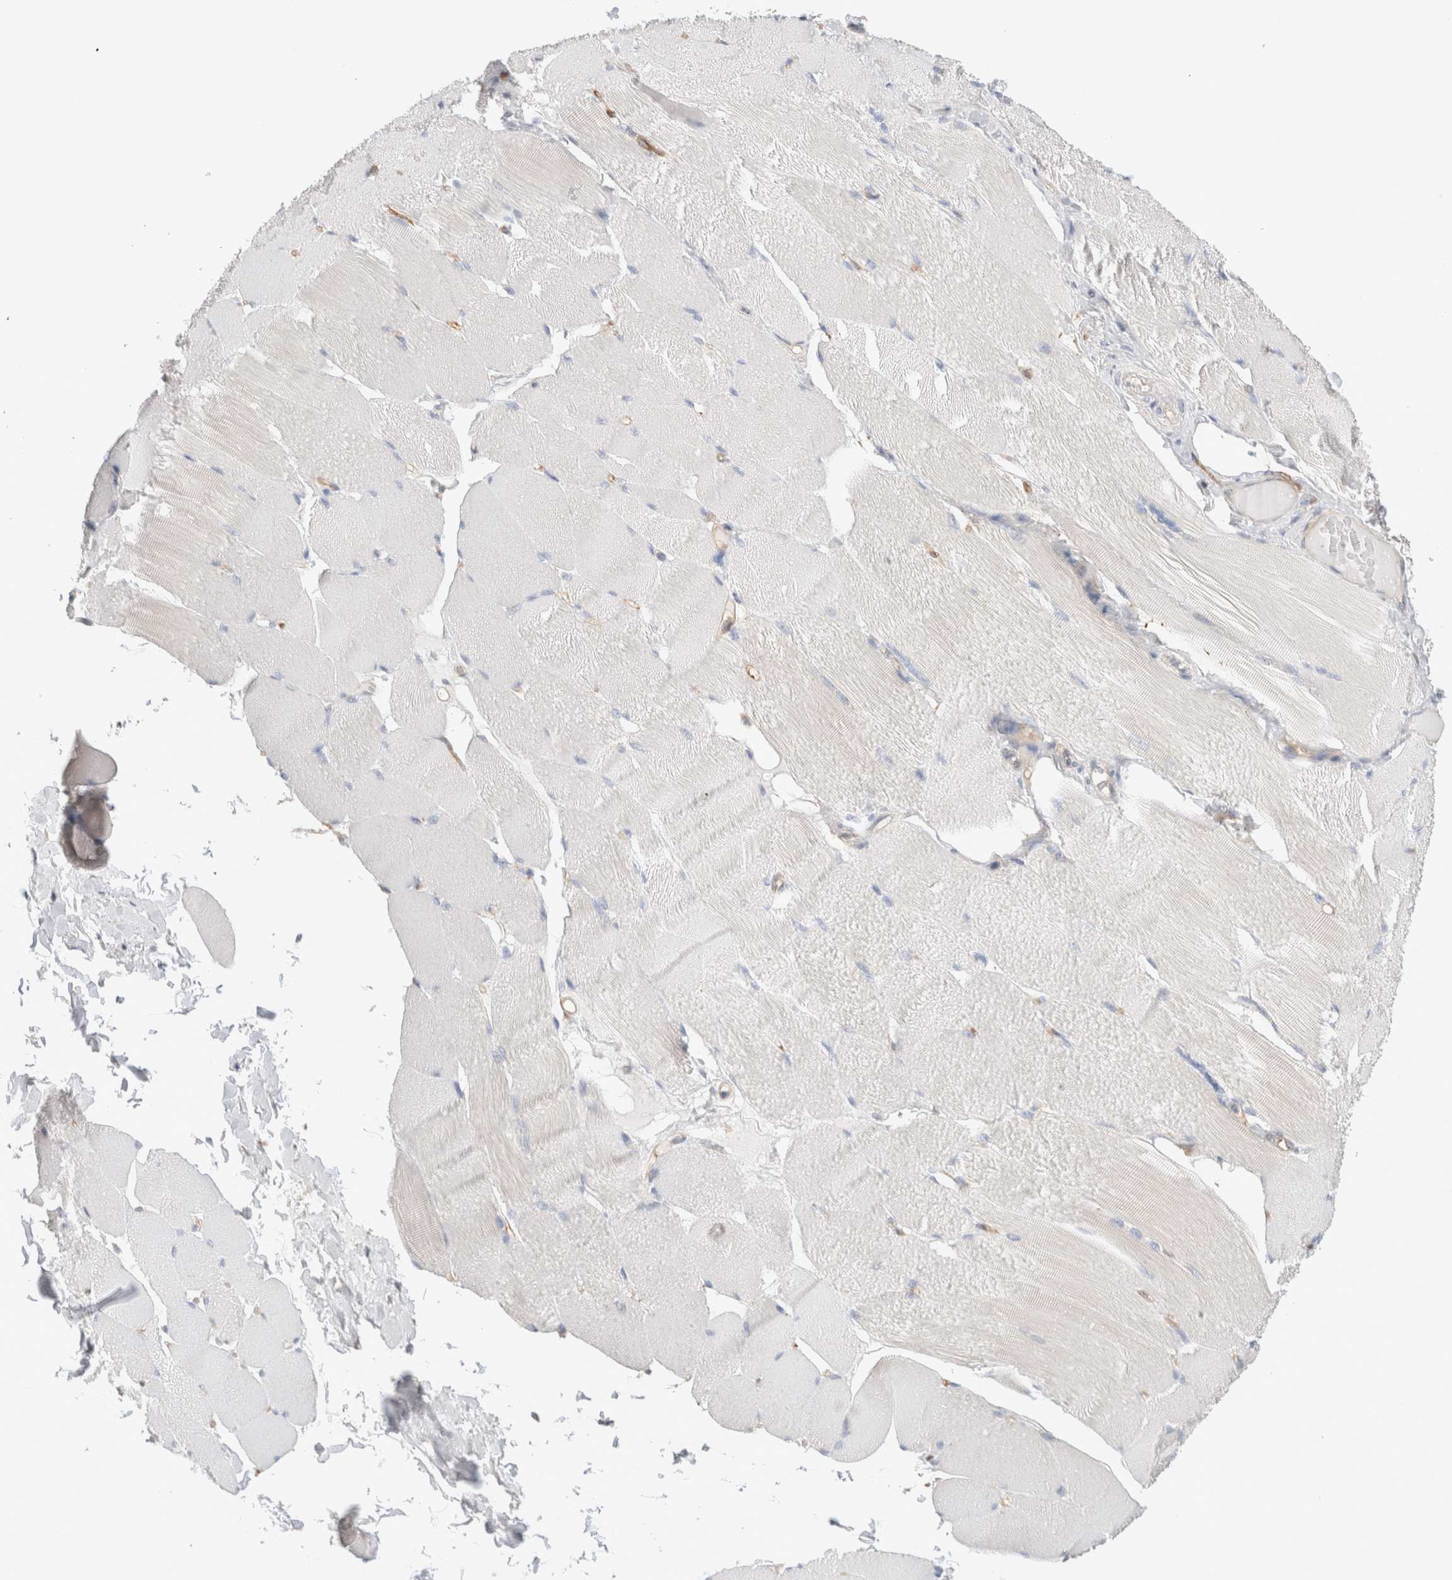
{"staining": {"intensity": "negative", "quantity": "none", "location": "none"}, "tissue": "skeletal muscle", "cell_type": "Myocytes", "image_type": "normal", "snomed": [{"axis": "morphology", "description": "Normal tissue, NOS"}, {"axis": "topography", "description": "Skin"}, {"axis": "topography", "description": "Skeletal muscle"}], "caption": "Human skeletal muscle stained for a protein using IHC displays no staining in myocytes.", "gene": "CAPN2", "patient": {"sex": "male", "age": 83}}